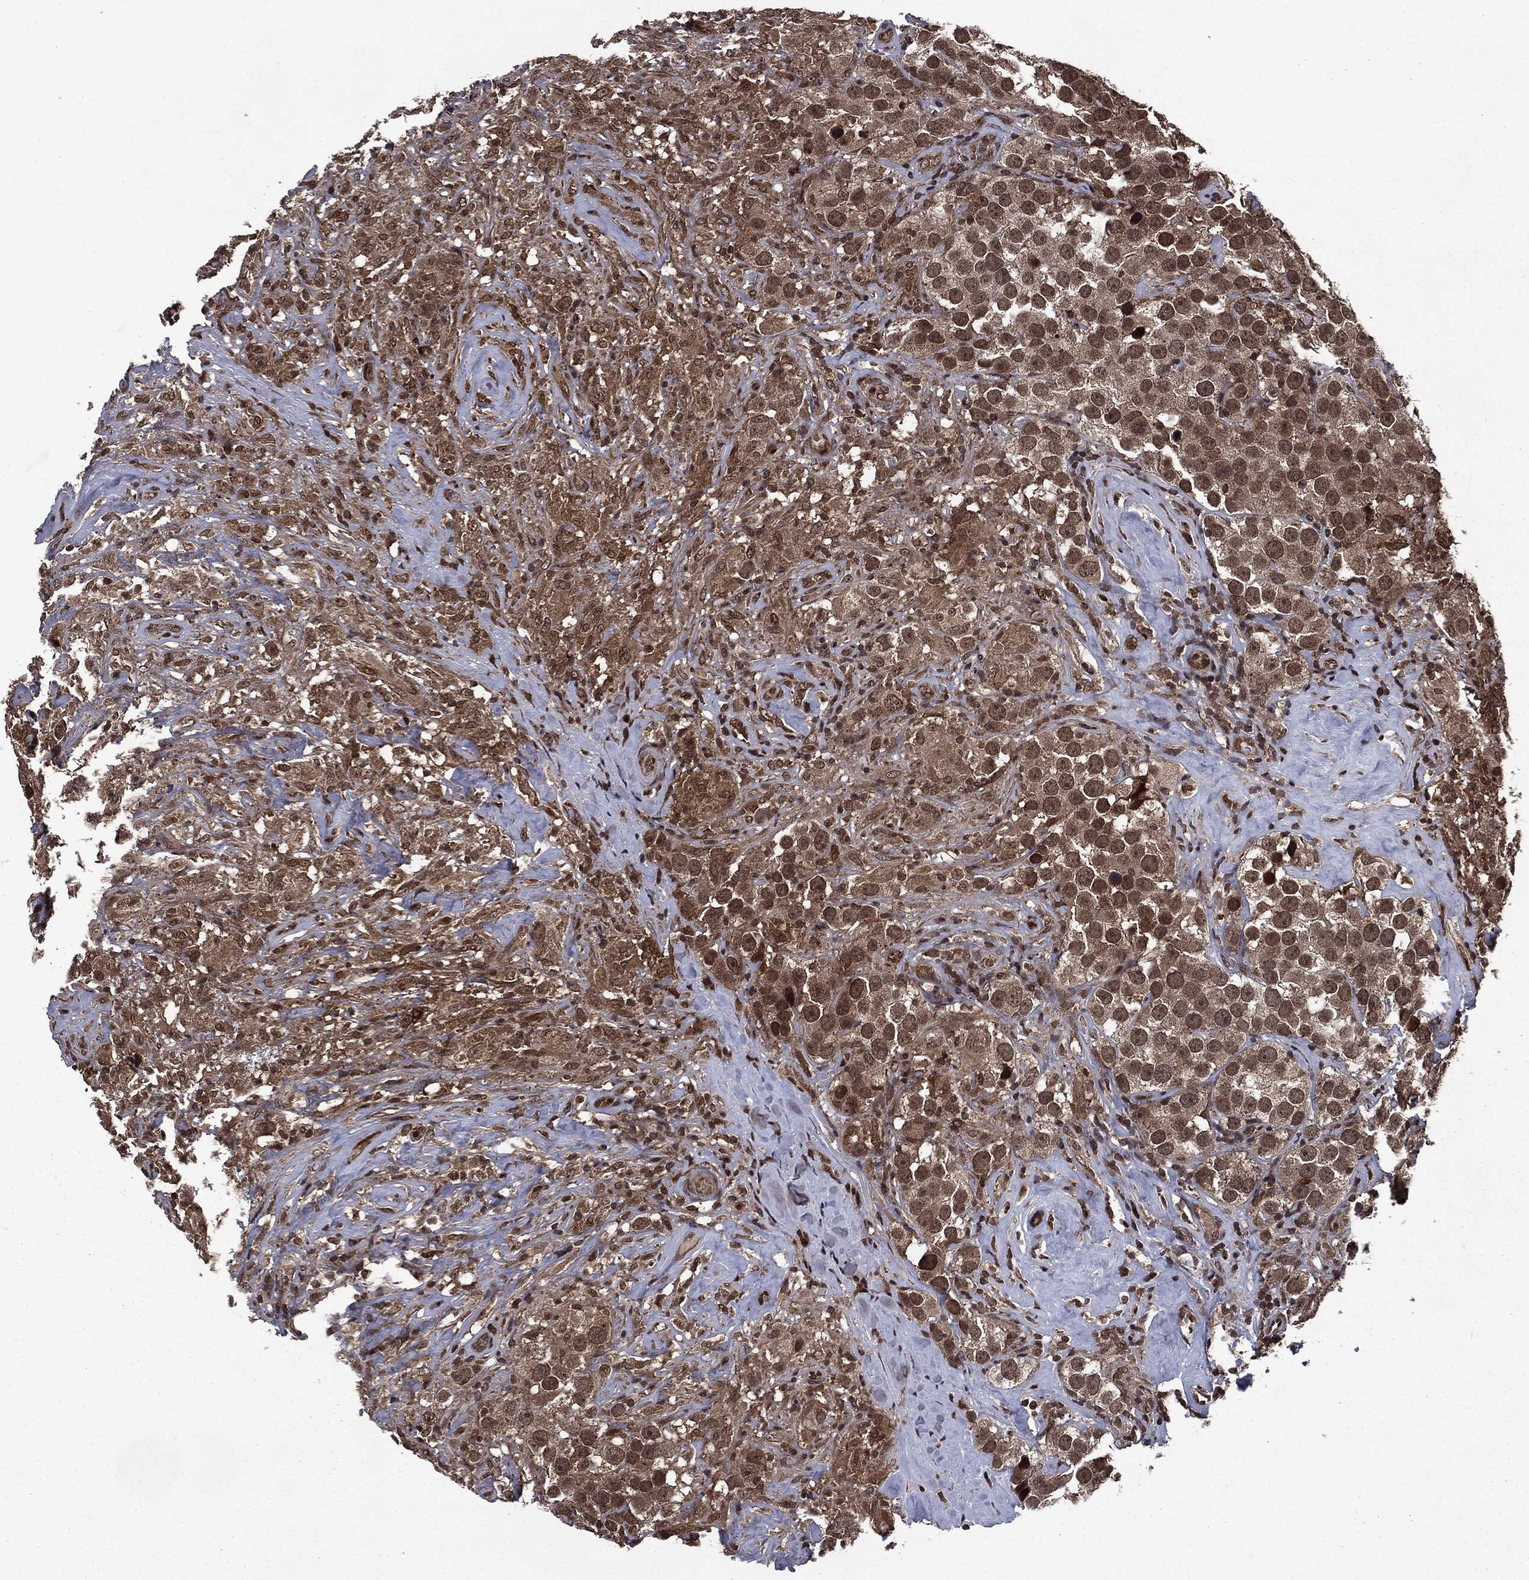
{"staining": {"intensity": "strong", "quantity": "25%-75%", "location": "cytoplasmic/membranous,nuclear"}, "tissue": "testis cancer", "cell_type": "Tumor cells", "image_type": "cancer", "snomed": [{"axis": "morphology", "description": "Seminoma, NOS"}, {"axis": "topography", "description": "Testis"}], "caption": "IHC micrograph of neoplastic tissue: human testis seminoma stained using immunohistochemistry demonstrates high levels of strong protein expression localized specifically in the cytoplasmic/membranous and nuclear of tumor cells, appearing as a cytoplasmic/membranous and nuclear brown color.", "gene": "STAU2", "patient": {"sex": "male", "age": 49}}